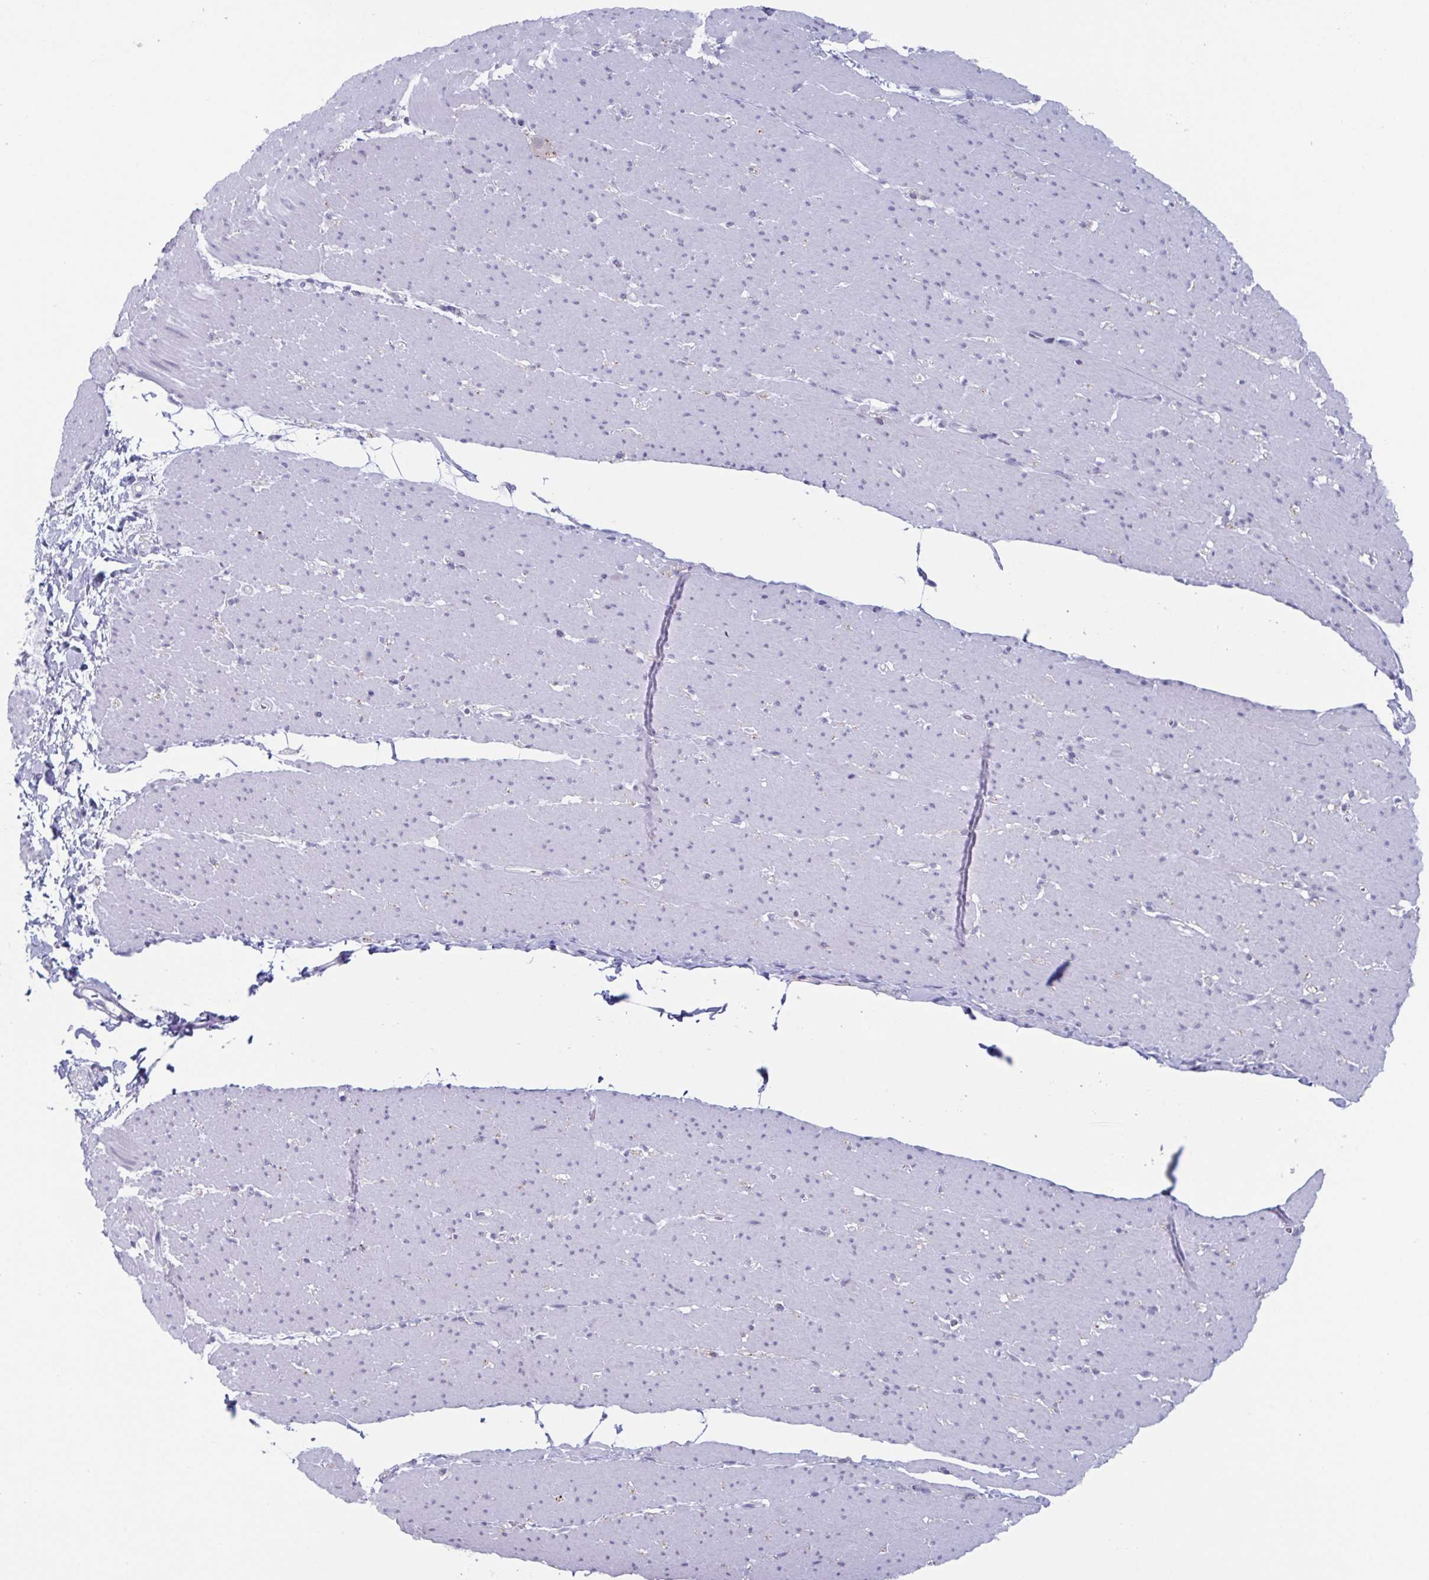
{"staining": {"intensity": "negative", "quantity": "none", "location": "none"}, "tissue": "smooth muscle", "cell_type": "Smooth muscle cells", "image_type": "normal", "snomed": [{"axis": "morphology", "description": "Normal tissue, NOS"}, {"axis": "topography", "description": "Smooth muscle"}, {"axis": "topography", "description": "Rectum"}], "caption": "DAB immunohistochemical staining of unremarkable human smooth muscle reveals no significant expression in smooth muscle cells.", "gene": "ZFP64", "patient": {"sex": "male", "age": 53}}